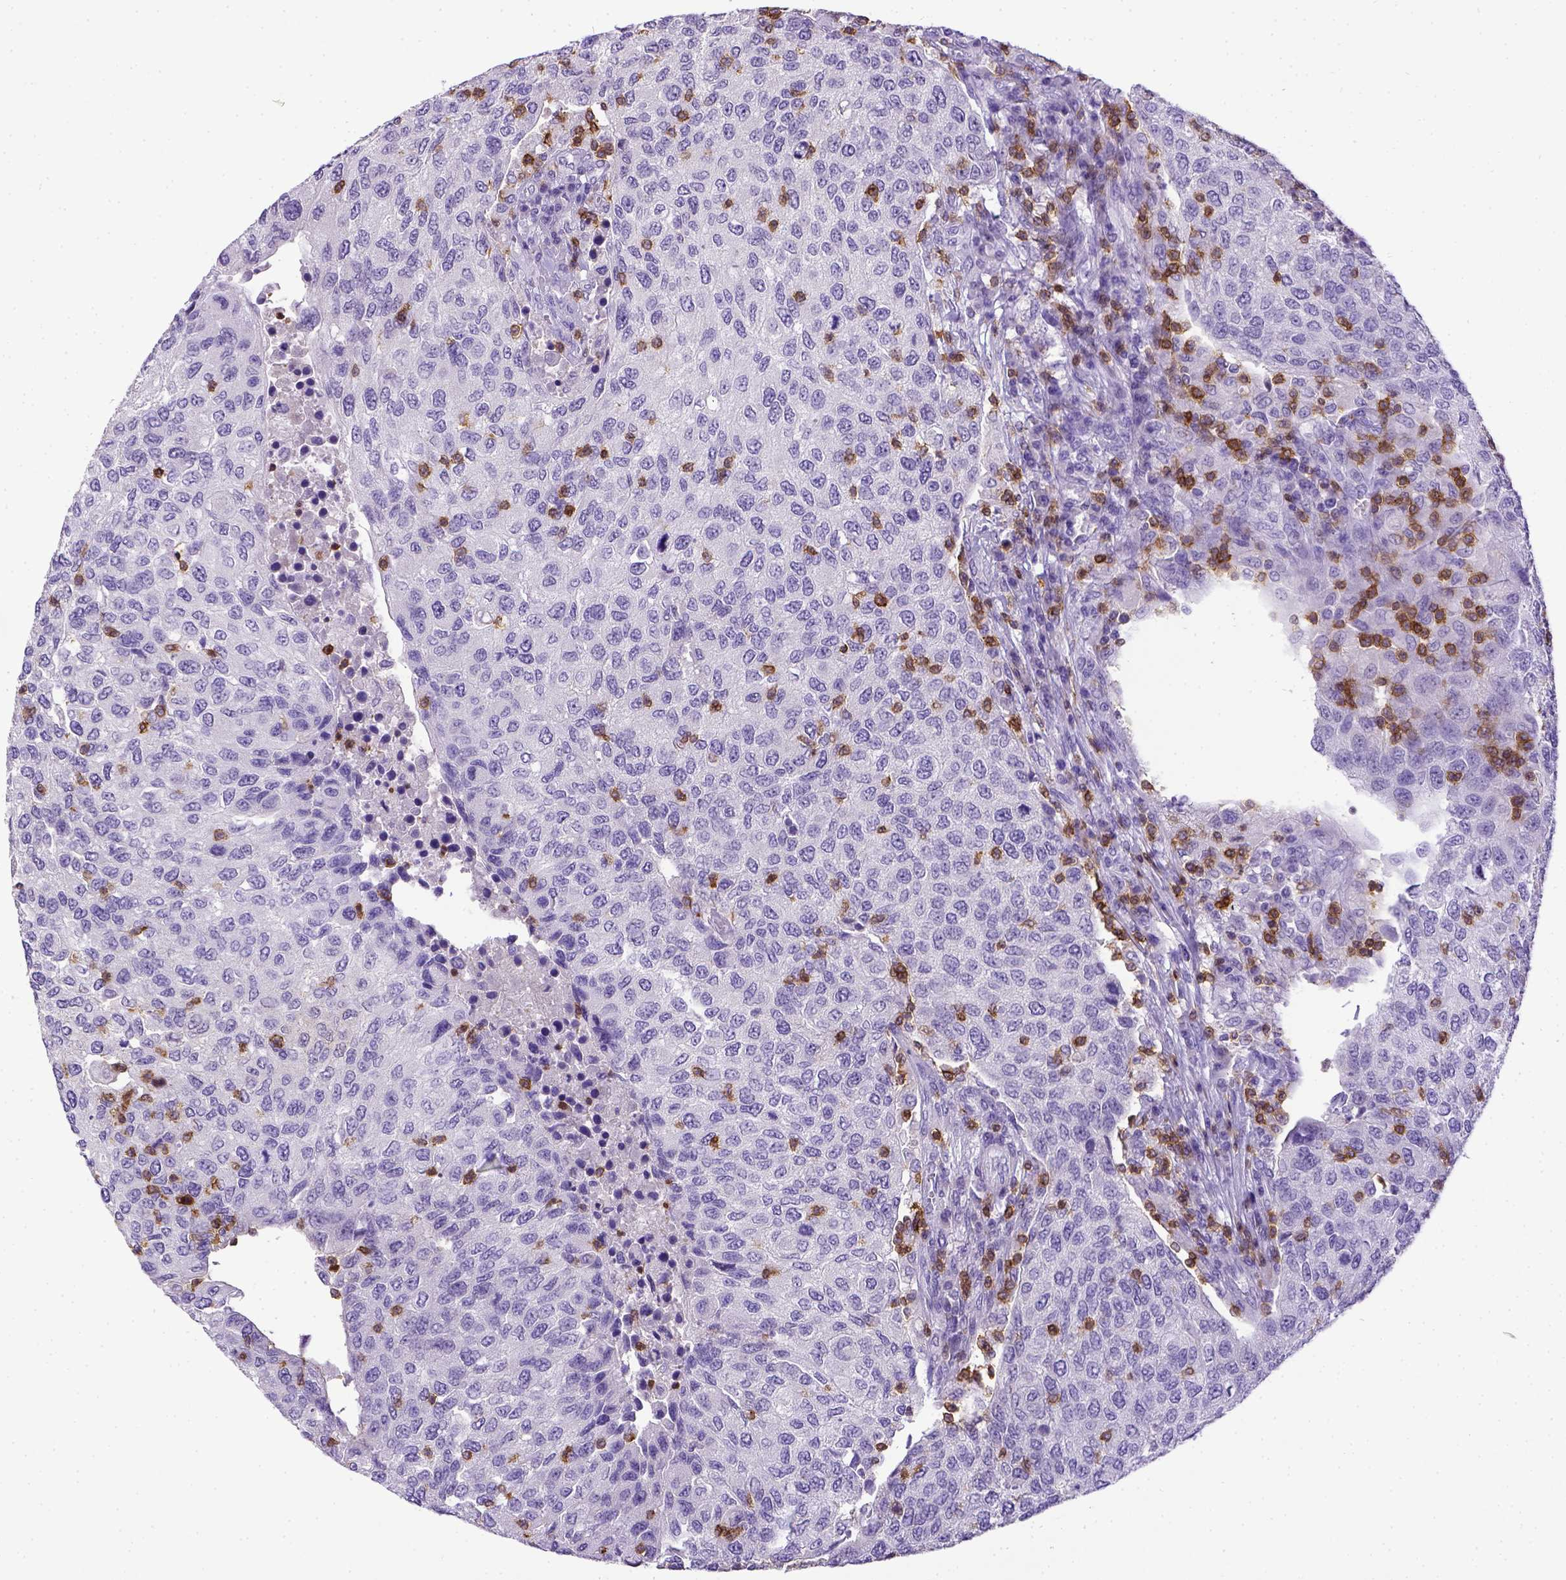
{"staining": {"intensity": "negative", "quantity": "none", "location": "none"}, "tissue": "urothelial cancer", "cell_type": "Tumor cells", "image_type": "cancer", "snomed": [{"axis": "morphology", "description": "Urothelial carcinoma, High grade"}, {"axis": "topography", "description": "Urinary bladder"}], "caption": "Protein analysis of urothelial carcinoma (high-grade) shows no significant staining in tumor cells.", "gene": "CD3E", "patient": {"sex": "female", "age": 78}}